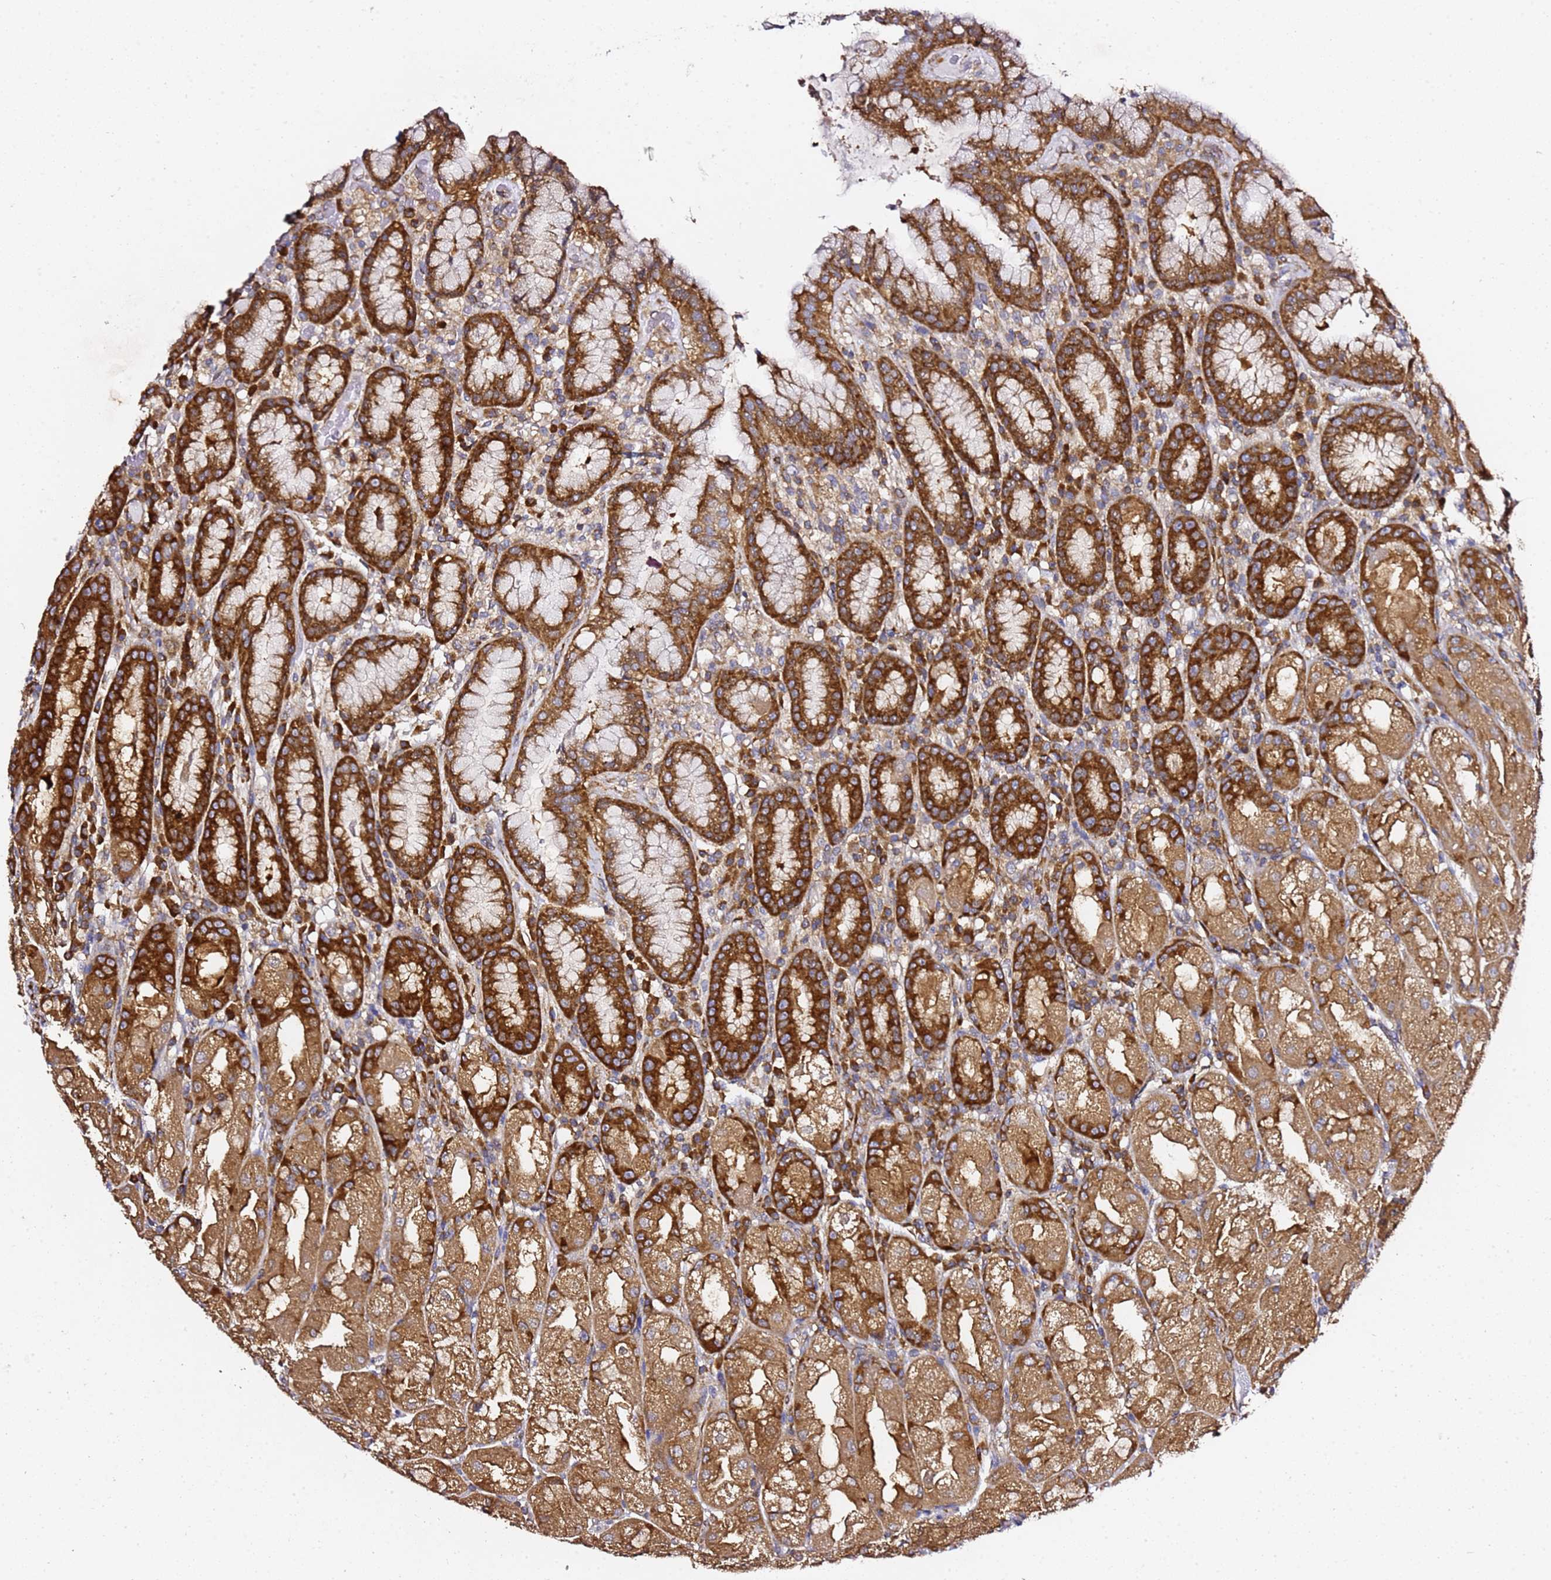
{"staining": {"intensity": "strong", "quantity": ">75%", "location": "cytoplasmic/membranous"}, "tissue": "stomach", "cell_type": "Glandular cells", "image_type": "normal", "snomed": [{"axis": "morphology", "description": "Normal tissue, NOS"}, {"axis": "topography", "description": "Stomach, upper"}], "caption": "The micrograph exhibits immunohistochemical staining of benign stomach. There is strong cytoplasmic/membranous positivity is identified in about >75% of glandular cells.", "gene": "TPST1", "patient": {"sex": "male", "age": 52}}